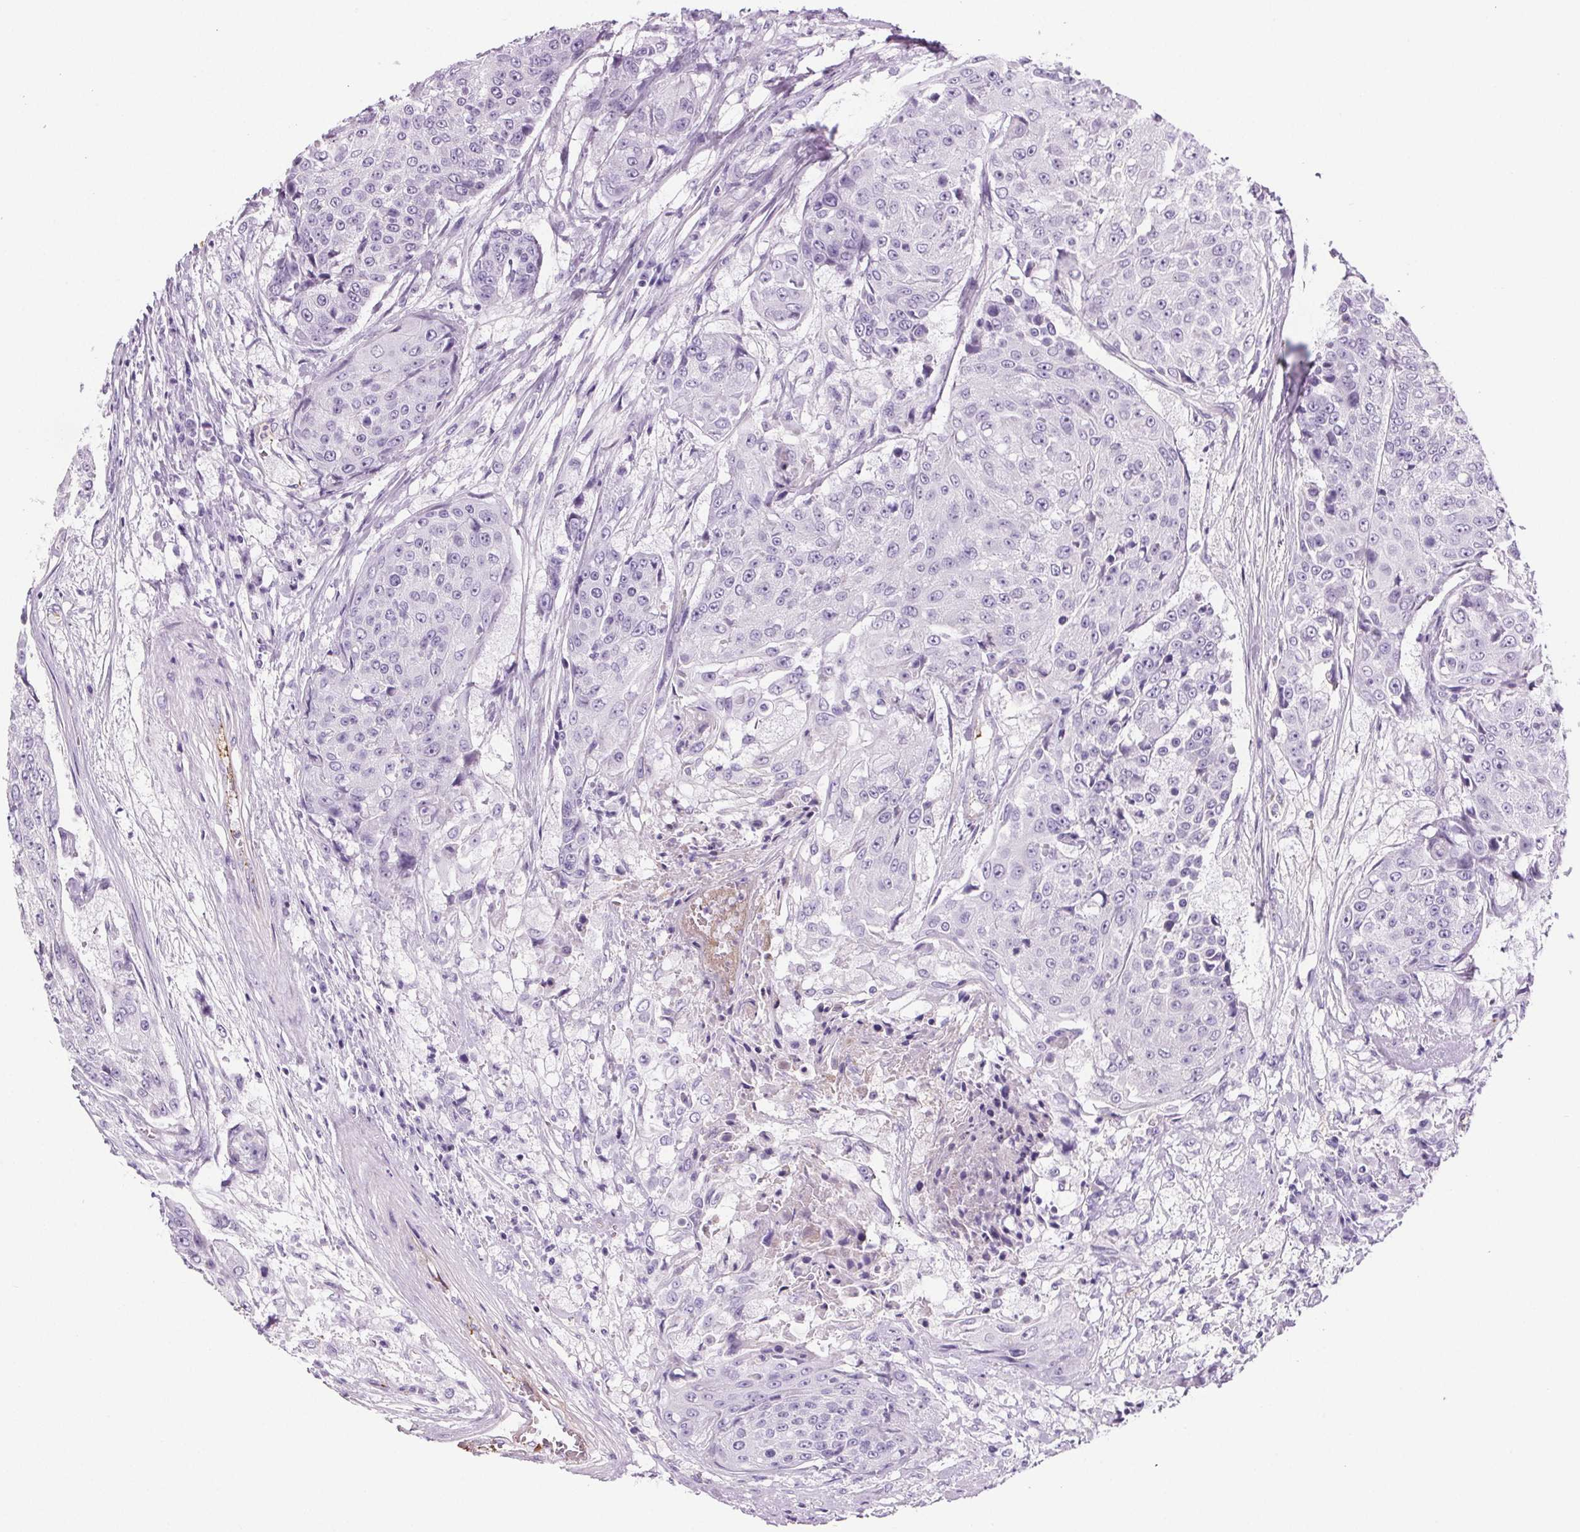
{"staining": {"intensity": "negative", "quantity": "none", "location": "none"}, "tissue": "urothelial cancer", "cell_type": "Tumor cells", "image_type": "cancer", "snomed": [{"axis": "morphology", "description": "Urothelial carcinoma, High grade"}, {"axis": "topography", "description": "Urinary bladder"}], "caption": "Urothelial cancer was stained to show a protein in brown. There is no significant expression in tumor cells.", "gene": "CD5L", "patient": {"sex": "female", "age": 63}}